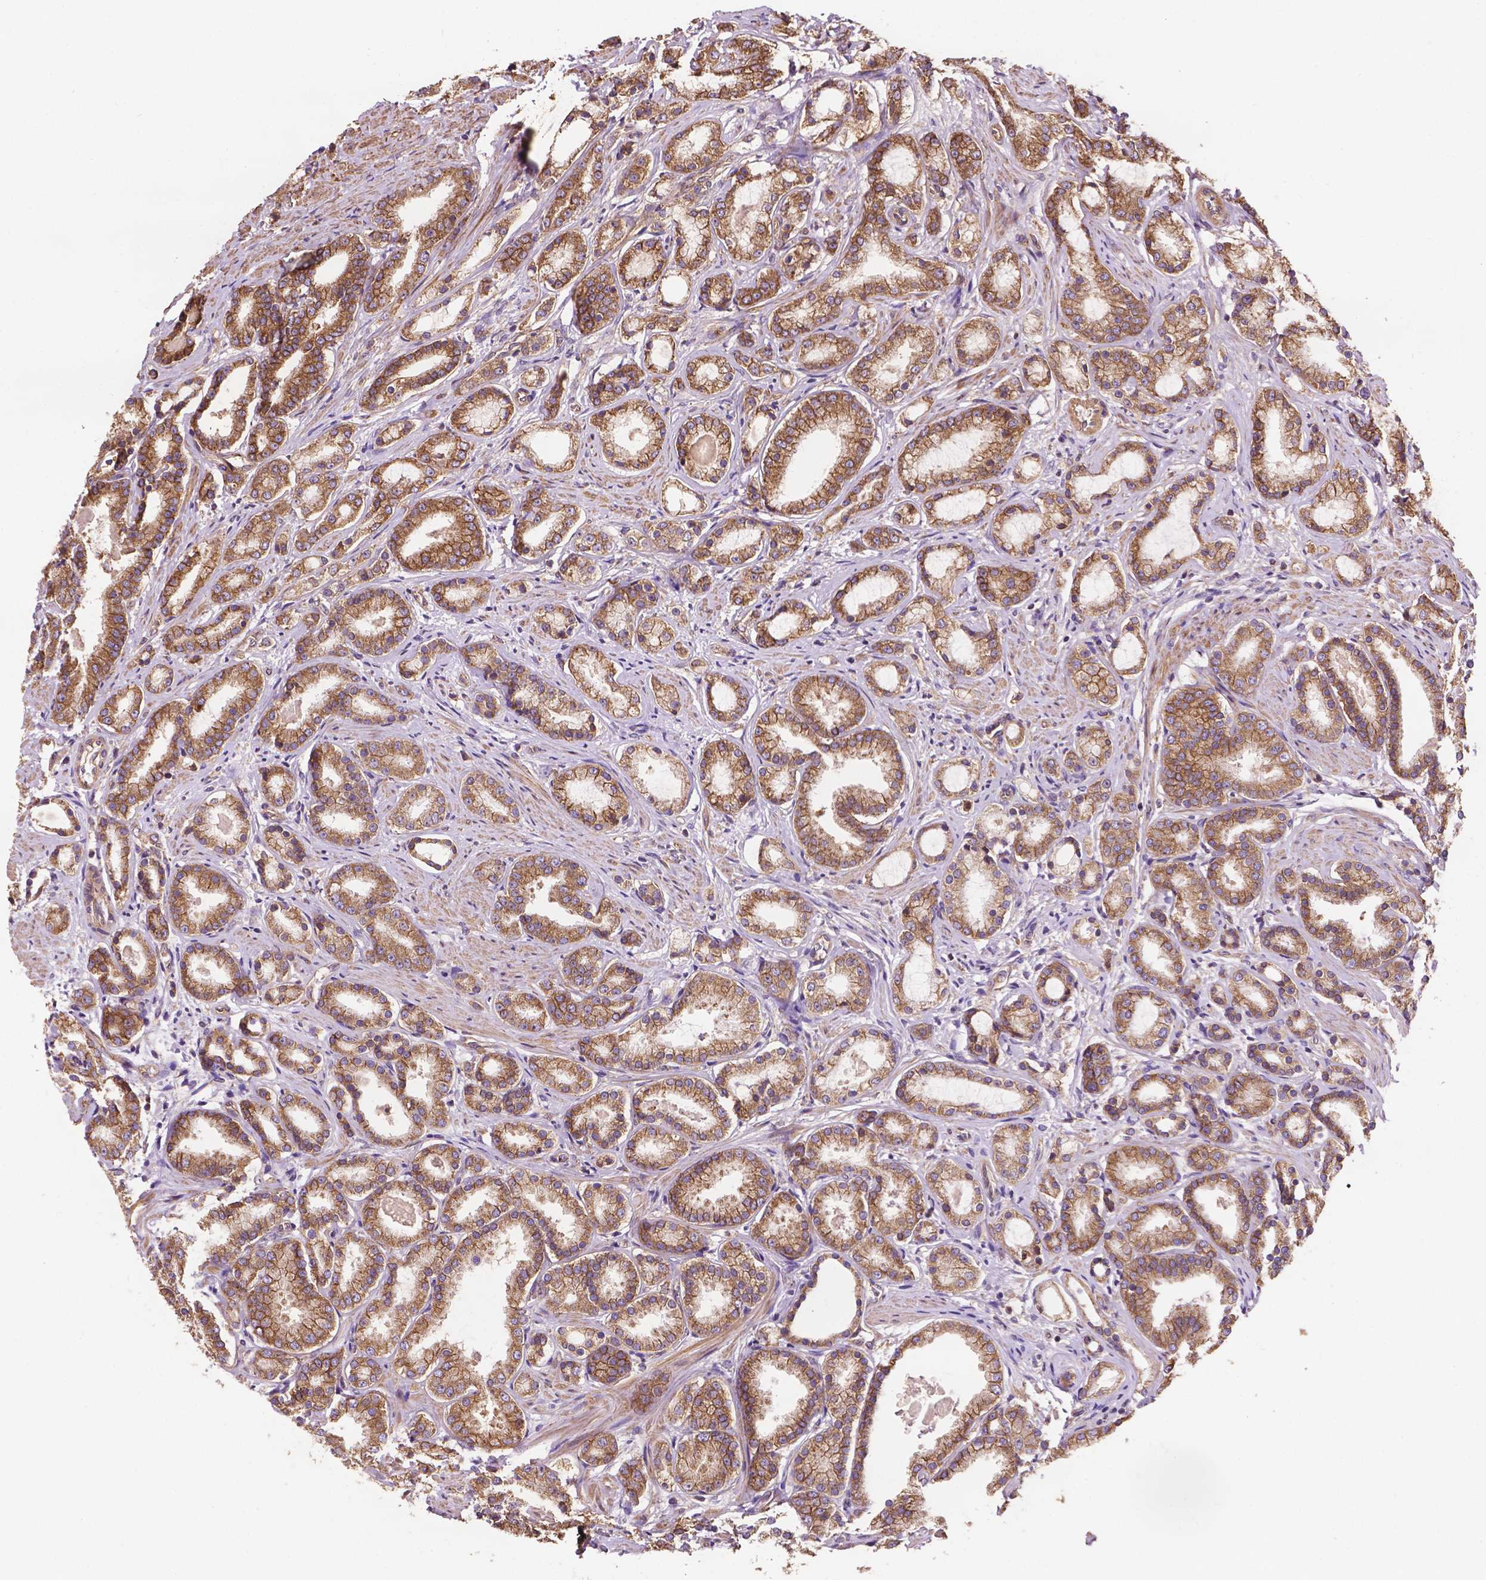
{"staining": {"intensity": "moderate", "quantity": ">75%", "location": "cytoplasmic/membranous"}, "tissue": "prostate cancer", "cell_type": "Tumor cells", "image_type": "cancer", "snomed": [{"axis": "morphology", "description": "Adenocarcinoma, High grade"}, {"axis": "topography", "description": "Prostate"}], "caption": "A histopathology image of human prostate cancer (adenocarcinoma (high-grade)) stained for a protein displays moderate cytoplasmic/membranous brown staining in tumor cells. The staining was performed using DAB (3,3'-diaminobenzidine), with brown indicating positive protein expression. Nuclei are stained blue with hematoxylin.", "gene": "CCDC71L", "patient": {"sex": "male", "age": 63}}